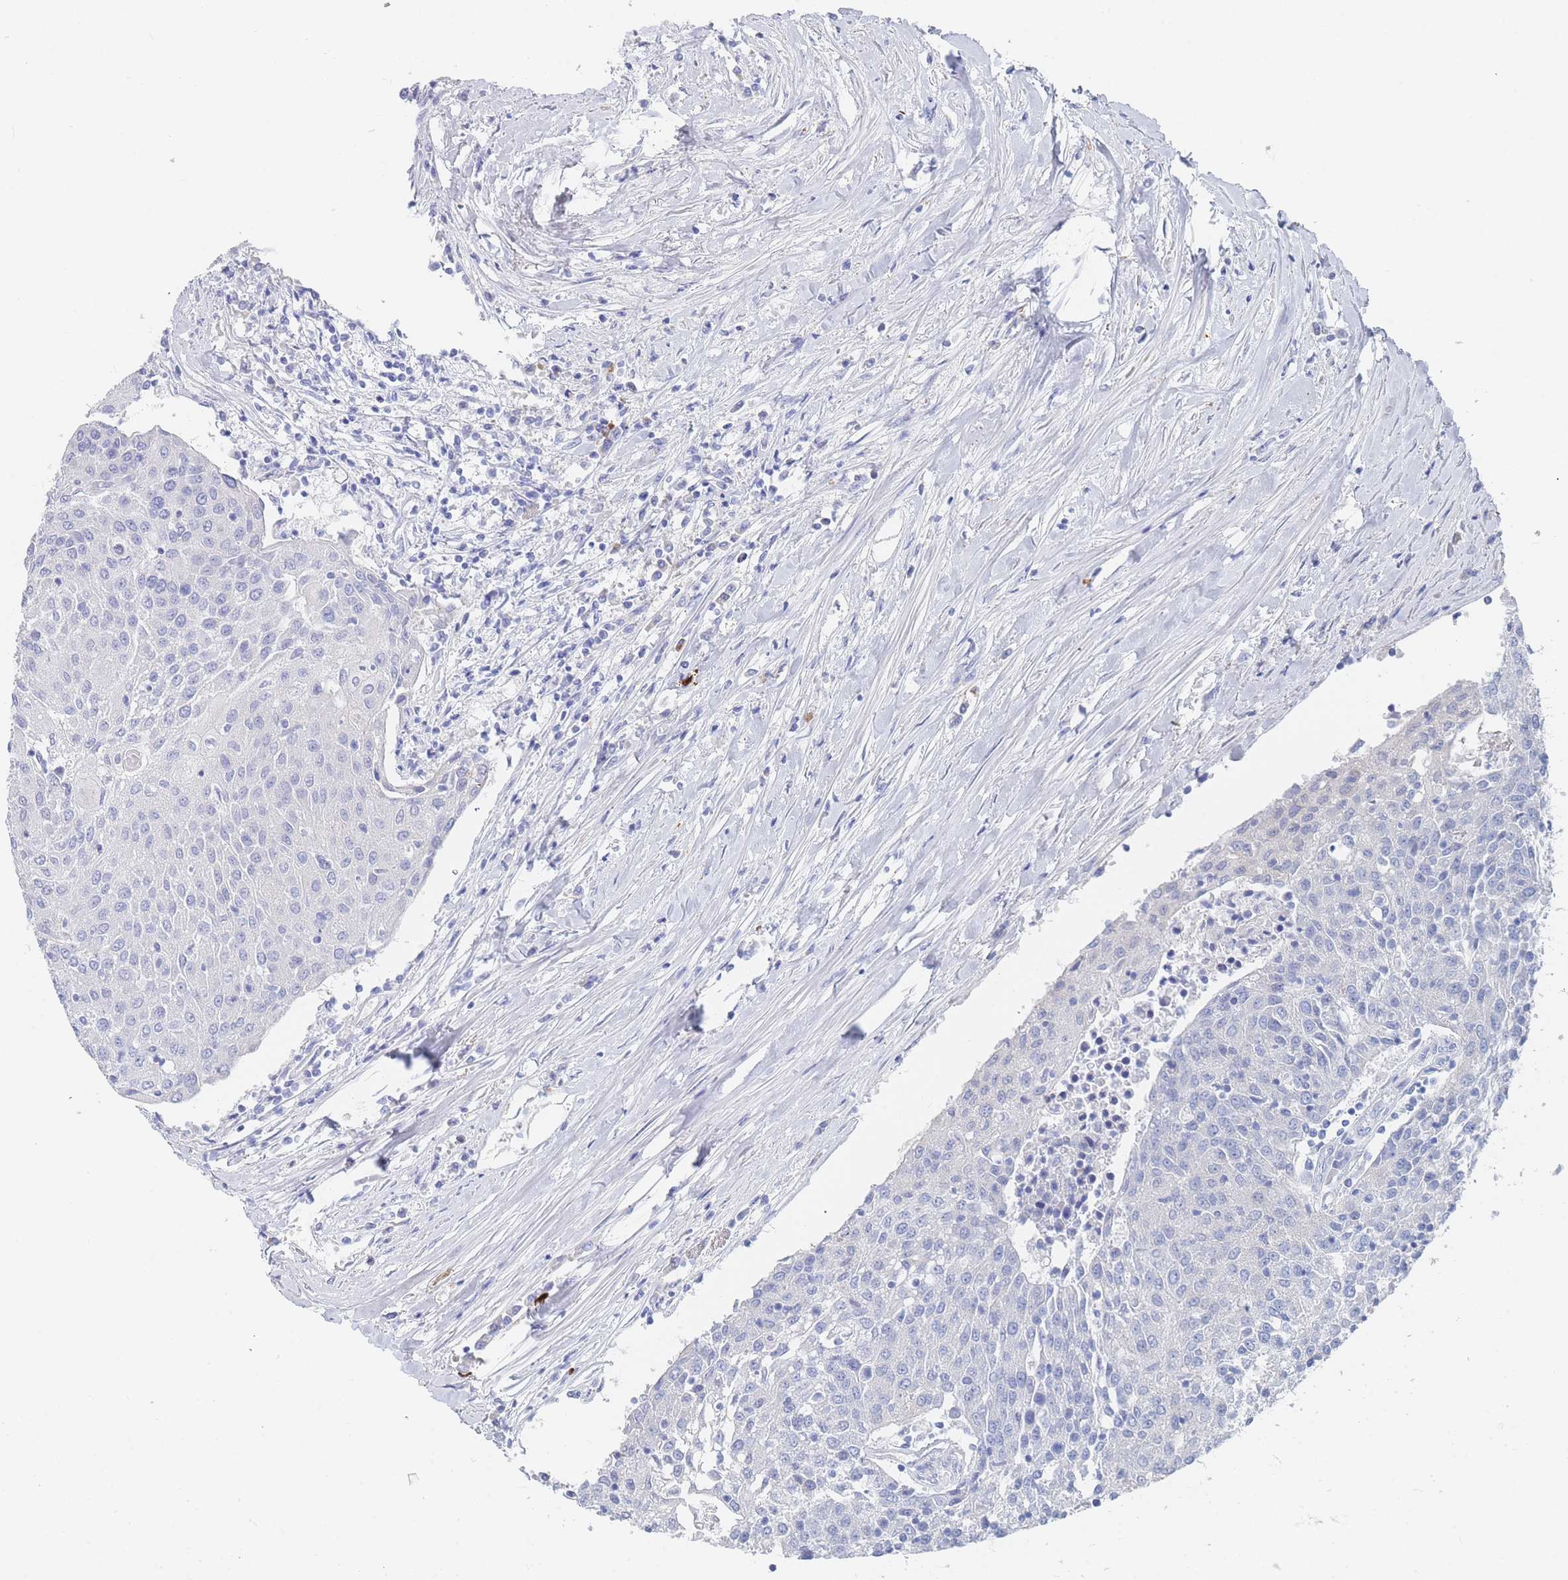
{"staining": {"intensity": "negative", "quantity": "none", "location": "none"}, "tissue": "urothelial cancer", "cell_type": "Tumor cells", "image_type": "cancer", "snomed": [{"axis": "morphology", "description": "Urothelial carcinoma, High grade"}, {"axis": "topography", "description": "Urinary bladder"}], "caption": "High-grade urothelial carcinoma was stained to show a protein in brown. There is no significant positivity in tumor cells. Brightfield microscopy of IHC stained with DAB (brown) and hematoxylin (blue), captured at high magnification.", "gene": "SLC25A35", "patient": {"sex": "female", "age": 85}}